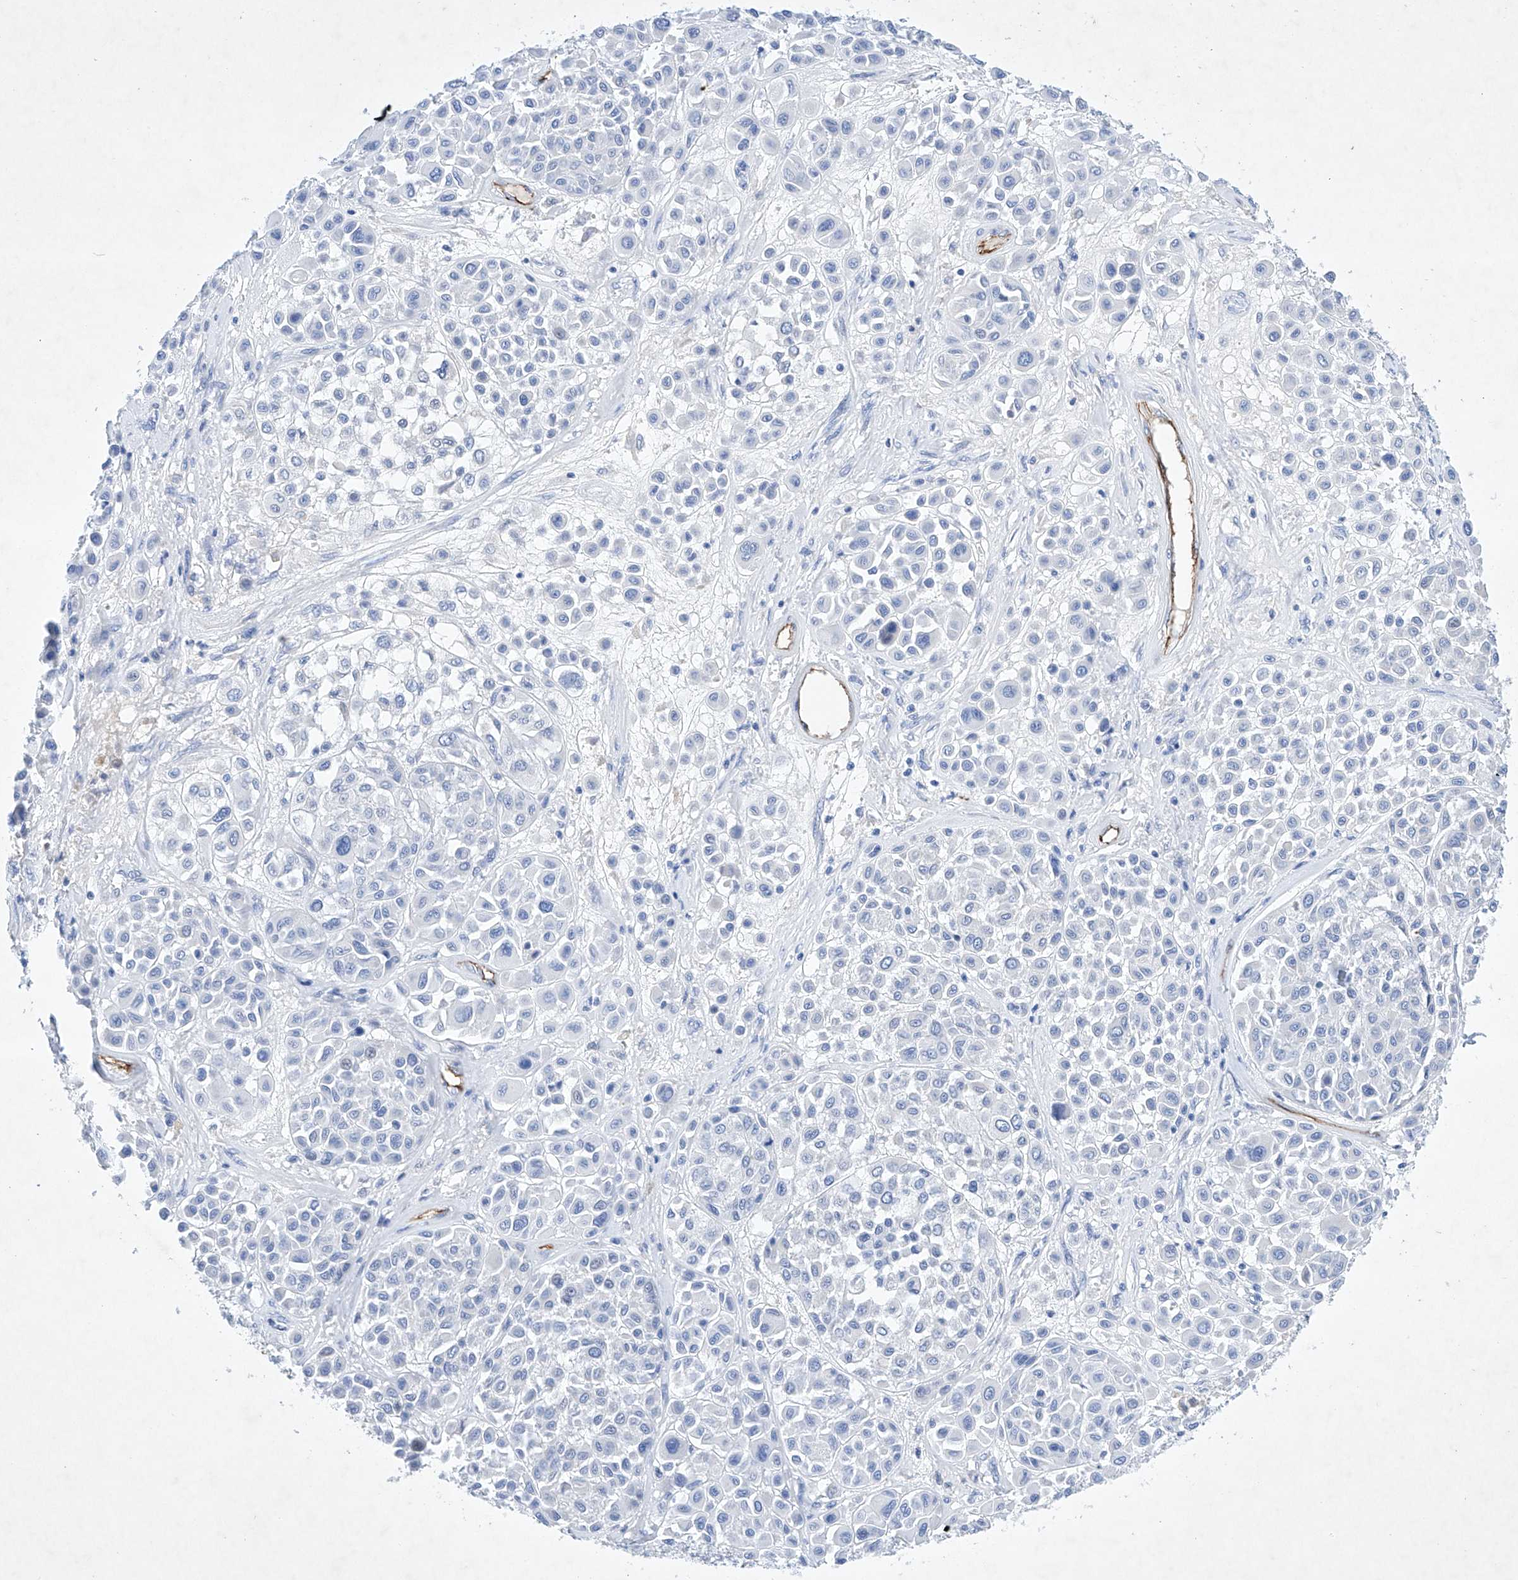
{"staining": {"intensity": "negative", "quantity": "none", "location": "none"}, "tissue": "melanoma", "cell_type": "Tumor cells", "image_type": "cancer", "snomed": [{"axis": "morphology", "description": "Malignant melanoma, Metastatic site"}, {"axis": "topography", "description": "Soft tissue"}], "caption": "Photomicrograph shows no protein positivity in tumor cells of malignant melanoma (metastatic site) tissue.", "gene": "ETV7", "patient": {"sex": "male", "age": 41}}